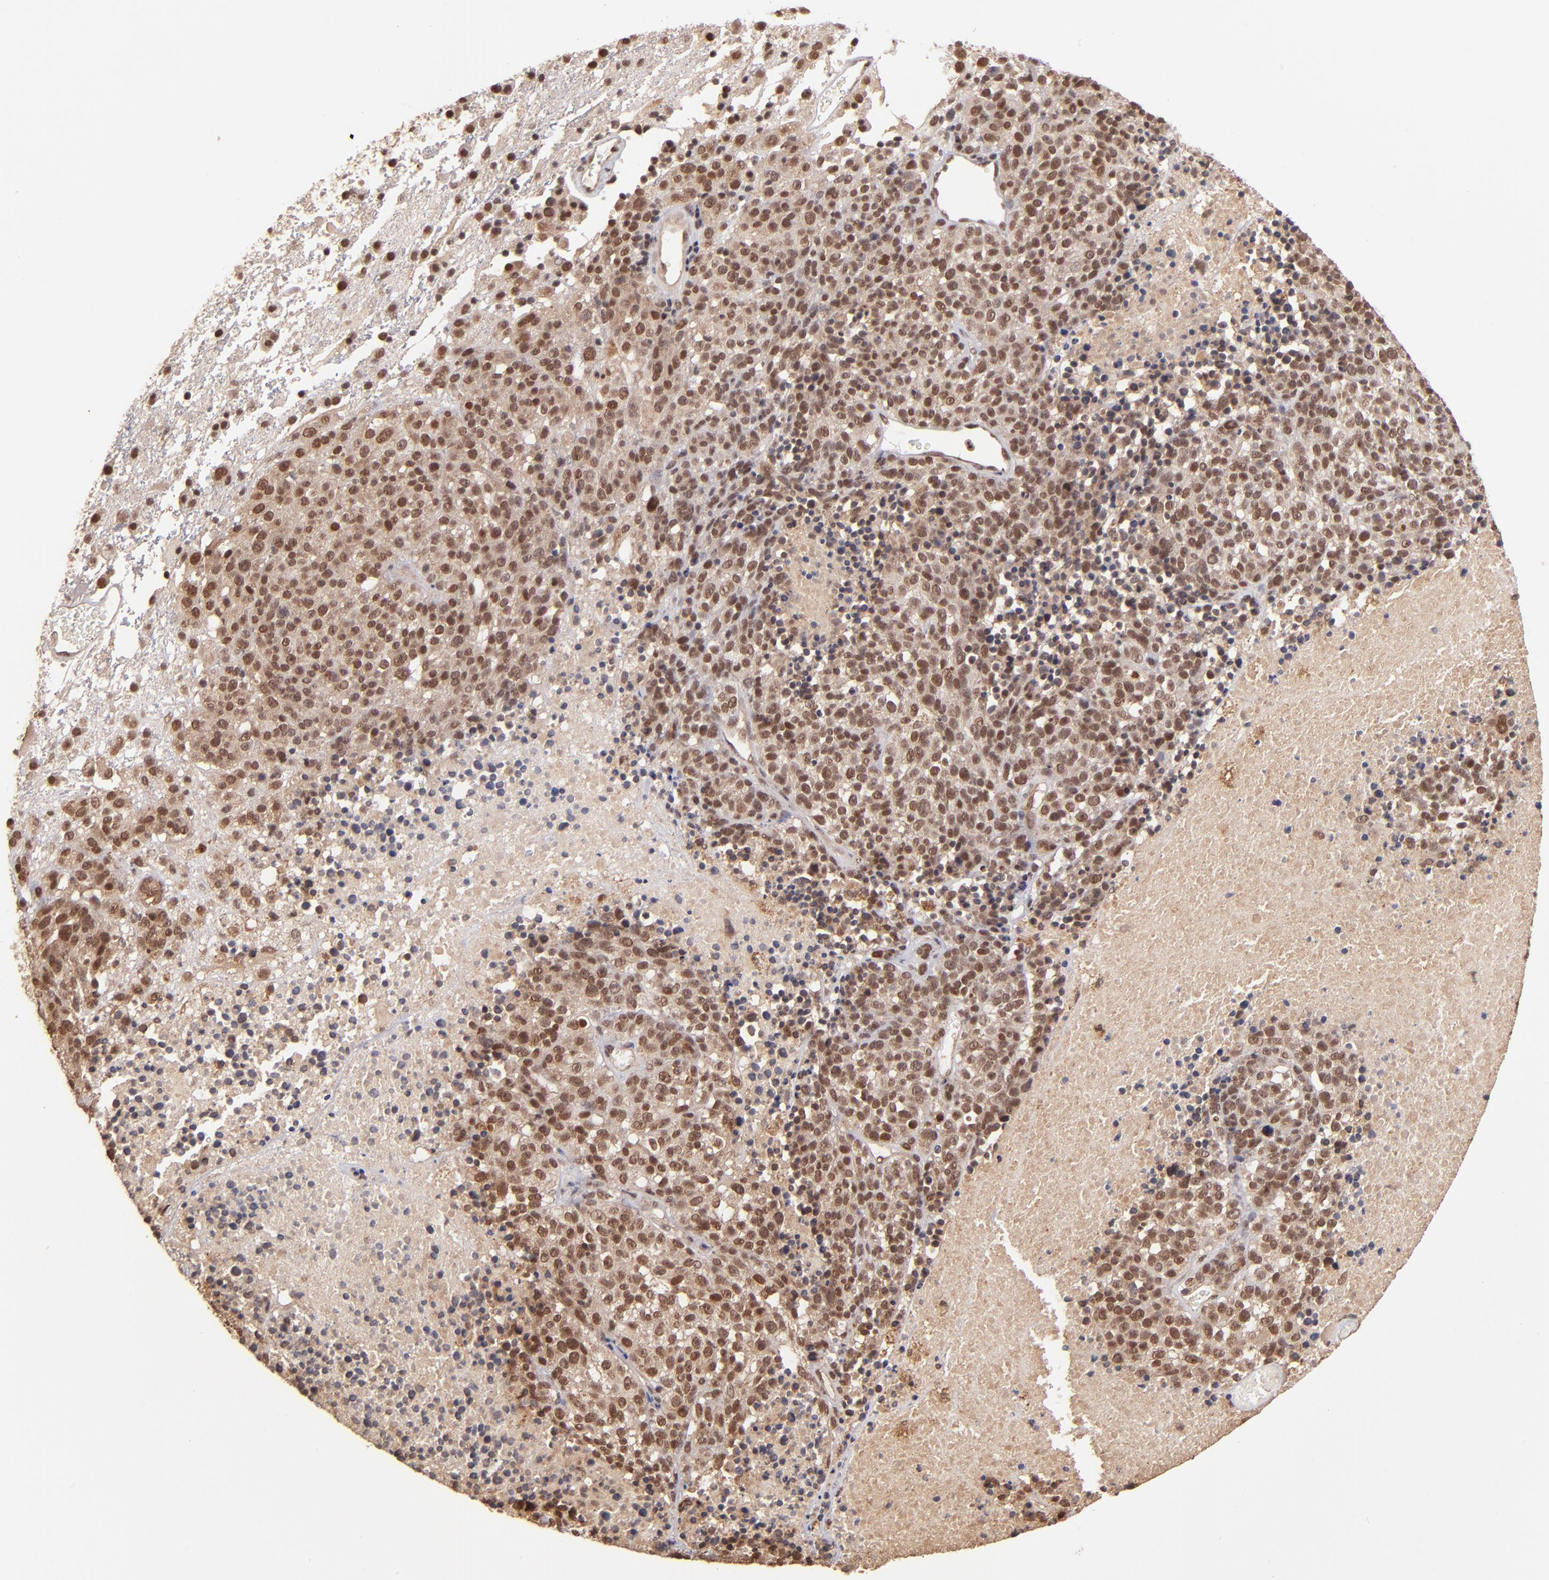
{"staining": {"intensity": "moderate", "quantity": ">75%", "location": "nuclear"}, "tissue": "melanoma", "cell_type": "Tumor cells", "image_type": "cancer", "snomed": [{"axis": "morphology", "description": "Malignant melanoma, Metastatic site"}, {"axis": "topography", "description": "Cerebral cortex"}], "caption": "Immunohistochemistry photomicrograph of neoplastic tissue: melanoma stained using immunohistochemistry exhibits medium levels of moderate protein expression localized specifically in the nuclear of tumor cells, appearing as a nuclear brown color.", "gene": "TERF2", "patient": {"sex": "female", "age": 52}}